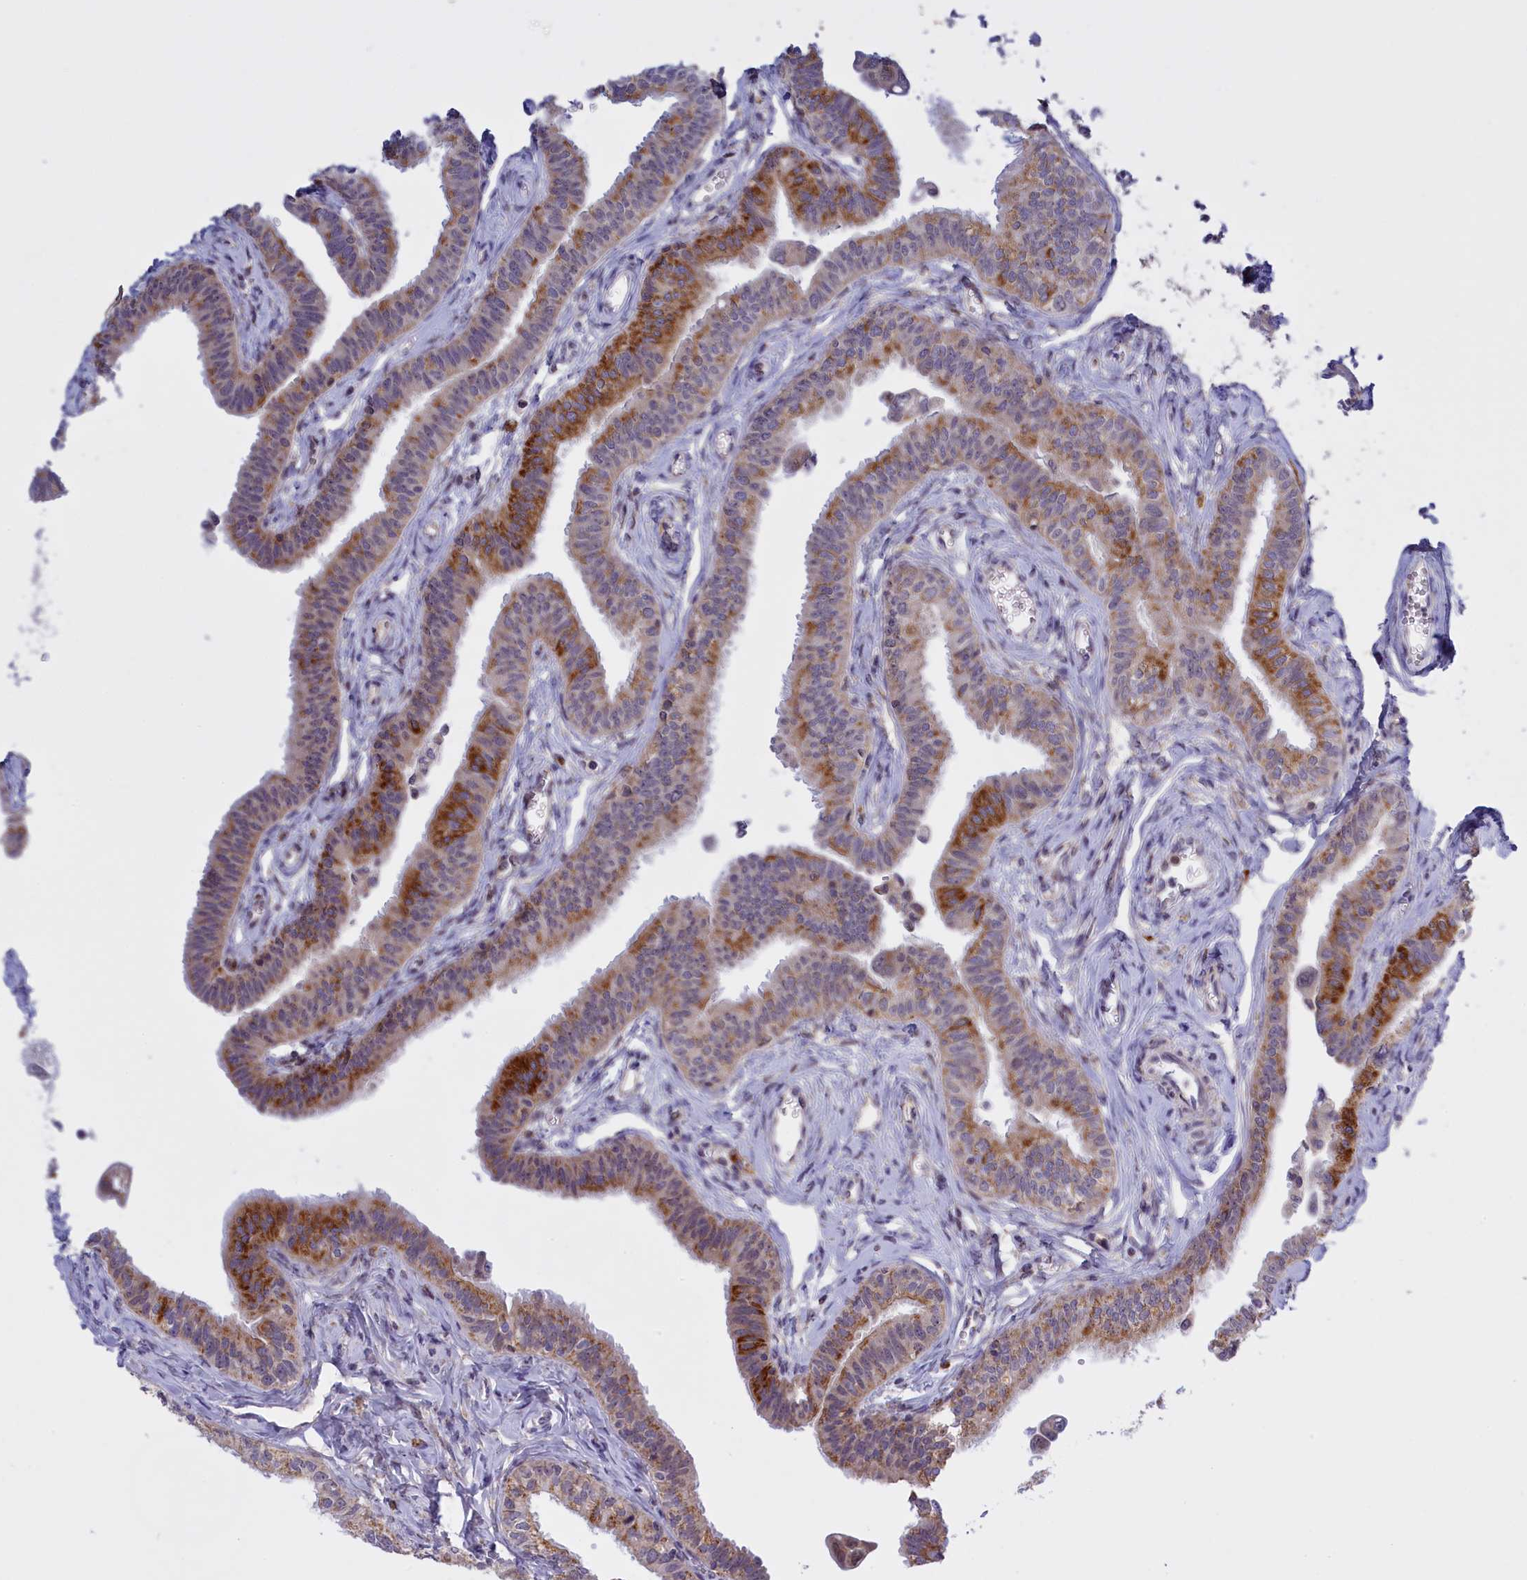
{"staining": {"intensity": "moderate", "quantity": "25%-75%", "location": "cytoplasmic/membranous"}, "tissue": "fallopian tube", "cell_type": "Glandular cells", "image_type": "normal", "snomed": [{"axis": "morphology", "description": "Normal tissue, NOS"}, {"axis": "morphology", "description": "Carcinoma, NOS"}, {"axis": "topography", "description": "Fallopian tube"}, {"axis": "topography", "description": "Ovary"}], "caption": "Fallopian tube stained for a protein (brown) reveals moderate cytoplasmic/membranous positive staining in approximately 25%-75% of glandular cells.", "gene": "FAM149B1", "patient": {"sex": "female", "age": 59}}